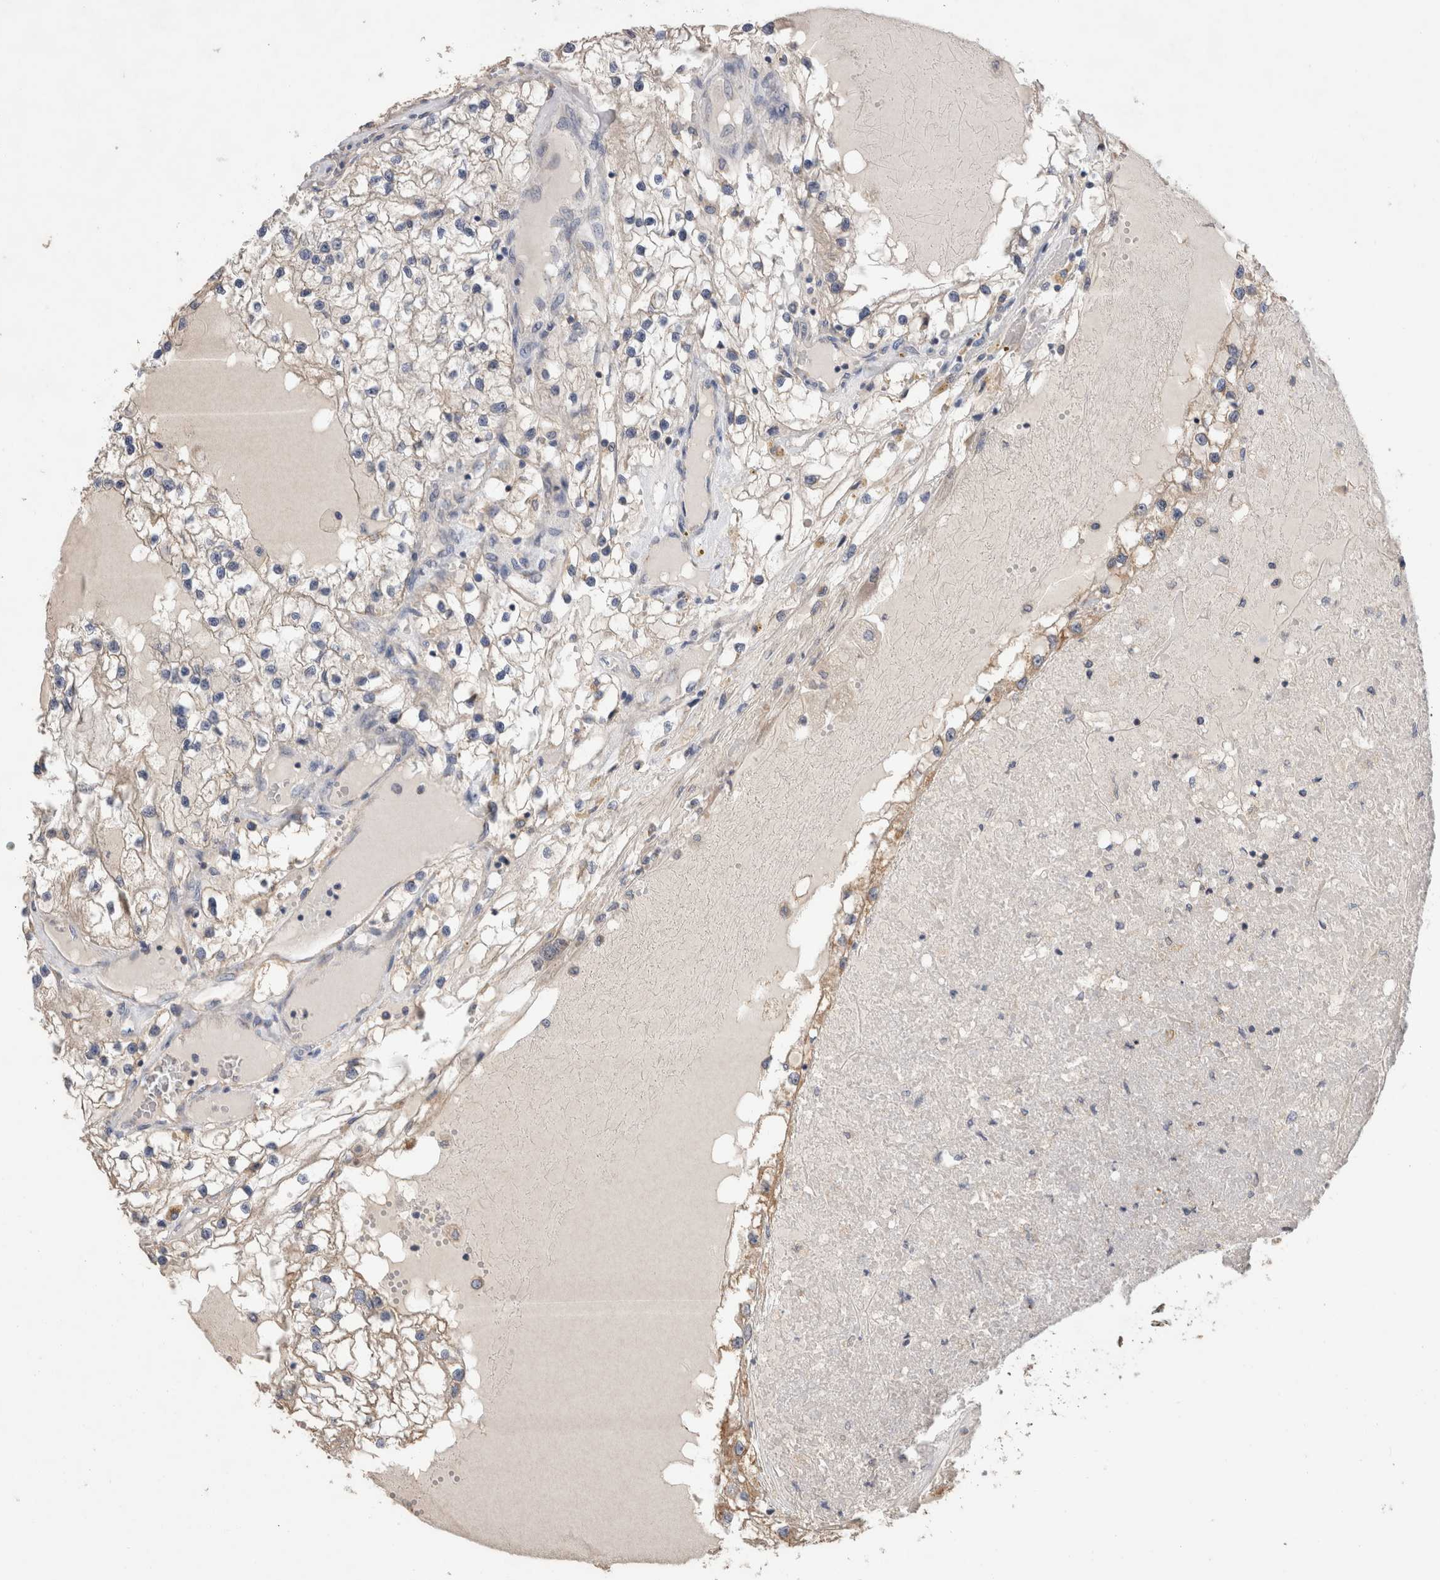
{"staining": {"intensity": "weak", "quantity": "<25%", "location": "cytoplasmic/membranous"}, "tissue": "renal cancer", "cell_type": "Tumor cells", "image_type": "cancer", "snomed": [{"axis": "morphology", "description": "Adenocarcinoma, NOS"}, {"axis": "topography", "description": "Kidney"}], "caption": "Immunohistochemical staining of human adenocarcinoma (renal) demonstrates no significant staining in tumor cells.", "gene": "IARS2", "patient": {"sex": "male", "age": 68}}